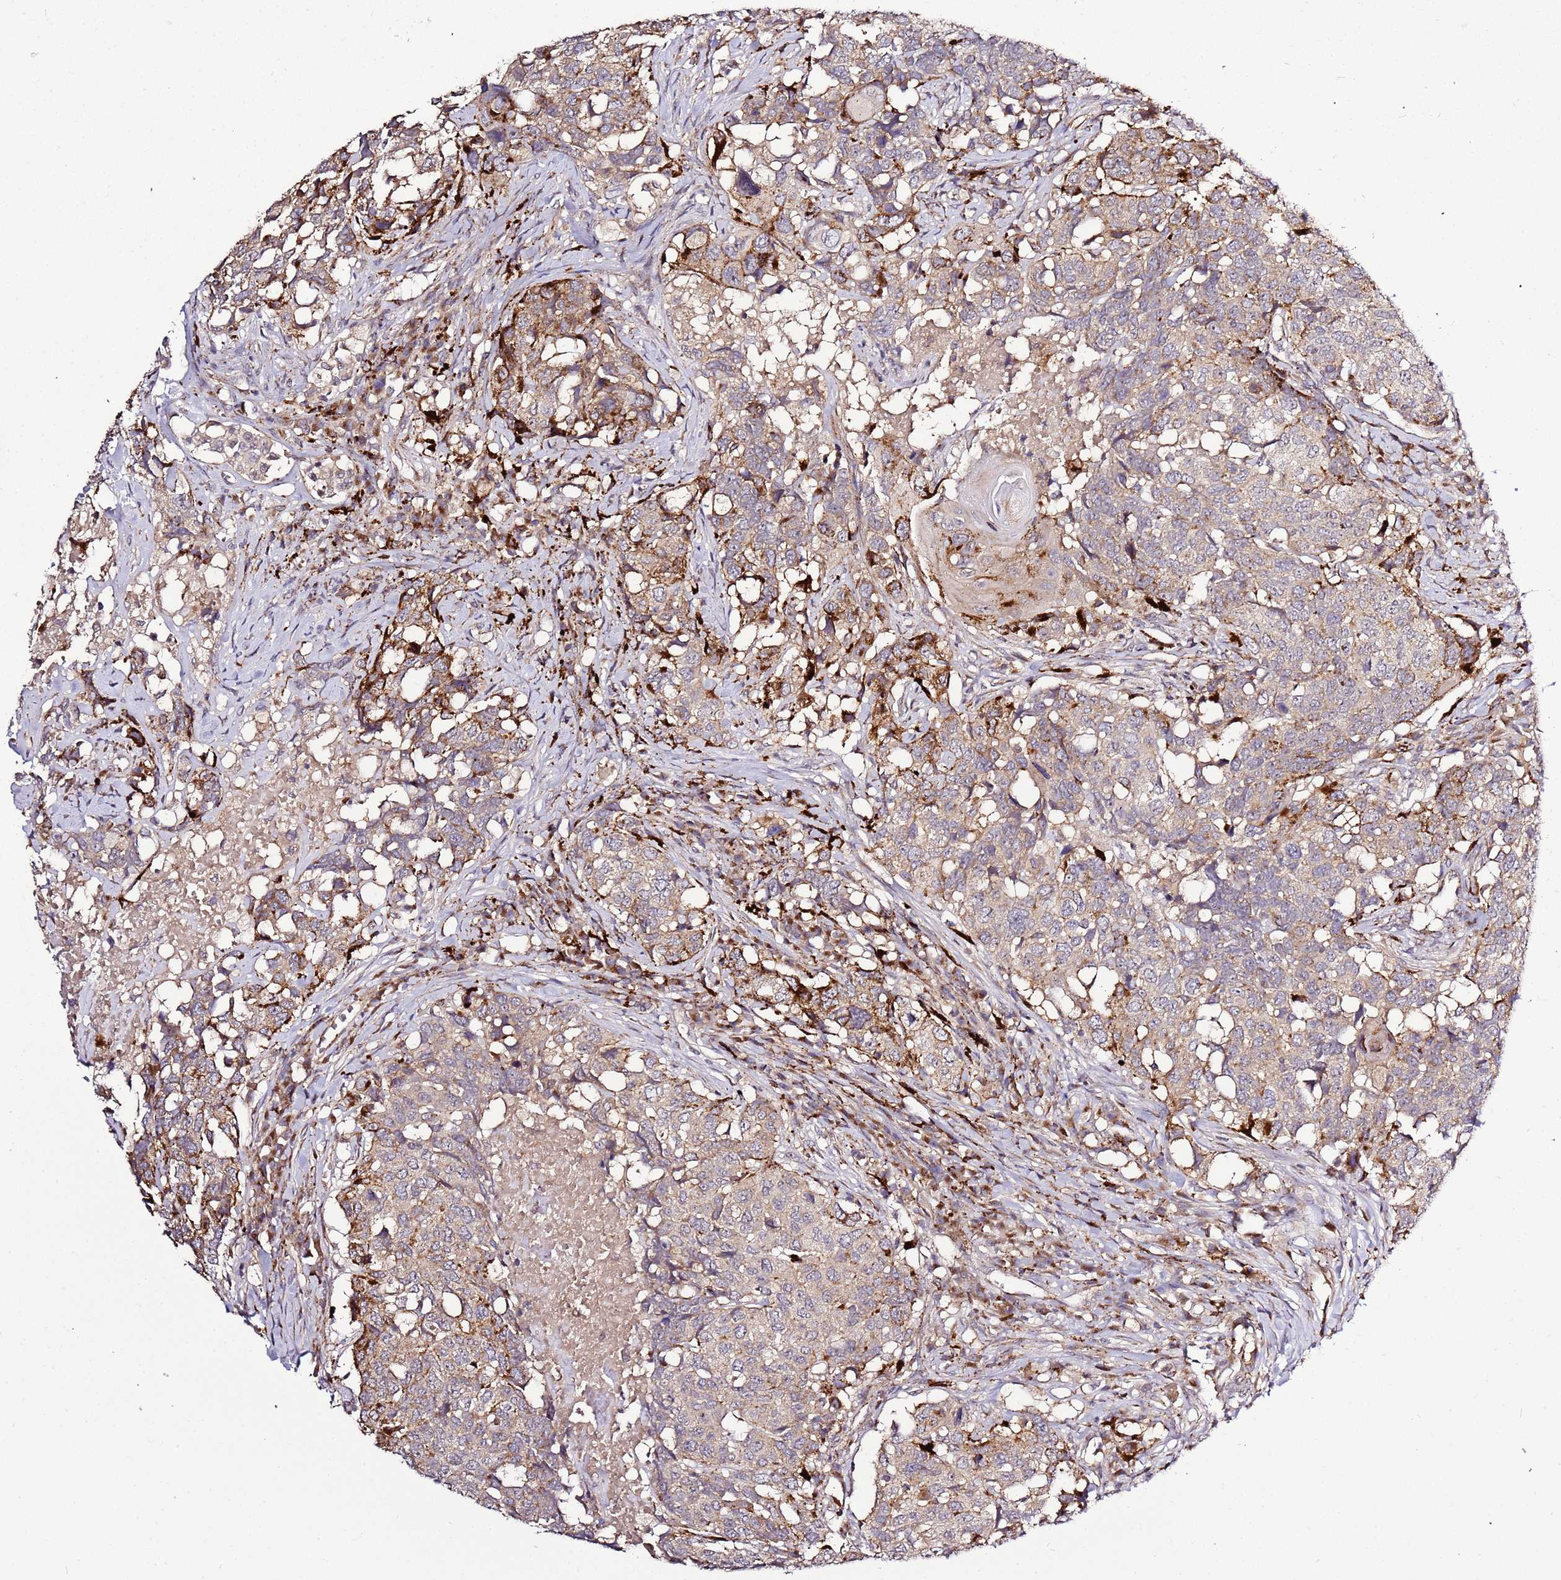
{"staining": {"intensity": "moderate", "quantity": ">75%", "location": "cytoplasmic/membranous"}, "tissue": "head and neck cancer", "cell_type": "Tumor cells", "image_type": "cancer", "snomed": [{"axis": "morphology", "description": "Squamous cell carcinoma, NOS"}, {"axis": "topography", "description": "Head-Neck"}], "caption": "Head and neck squamous cell carcinoma was stained to show a protein in brown. There is medium levels of moderate cytoplasmic/membranous staining in approximately >75% of tumor cells.", "gene": "PVRIG", "patient": {"sex": "male", "age": 66}}